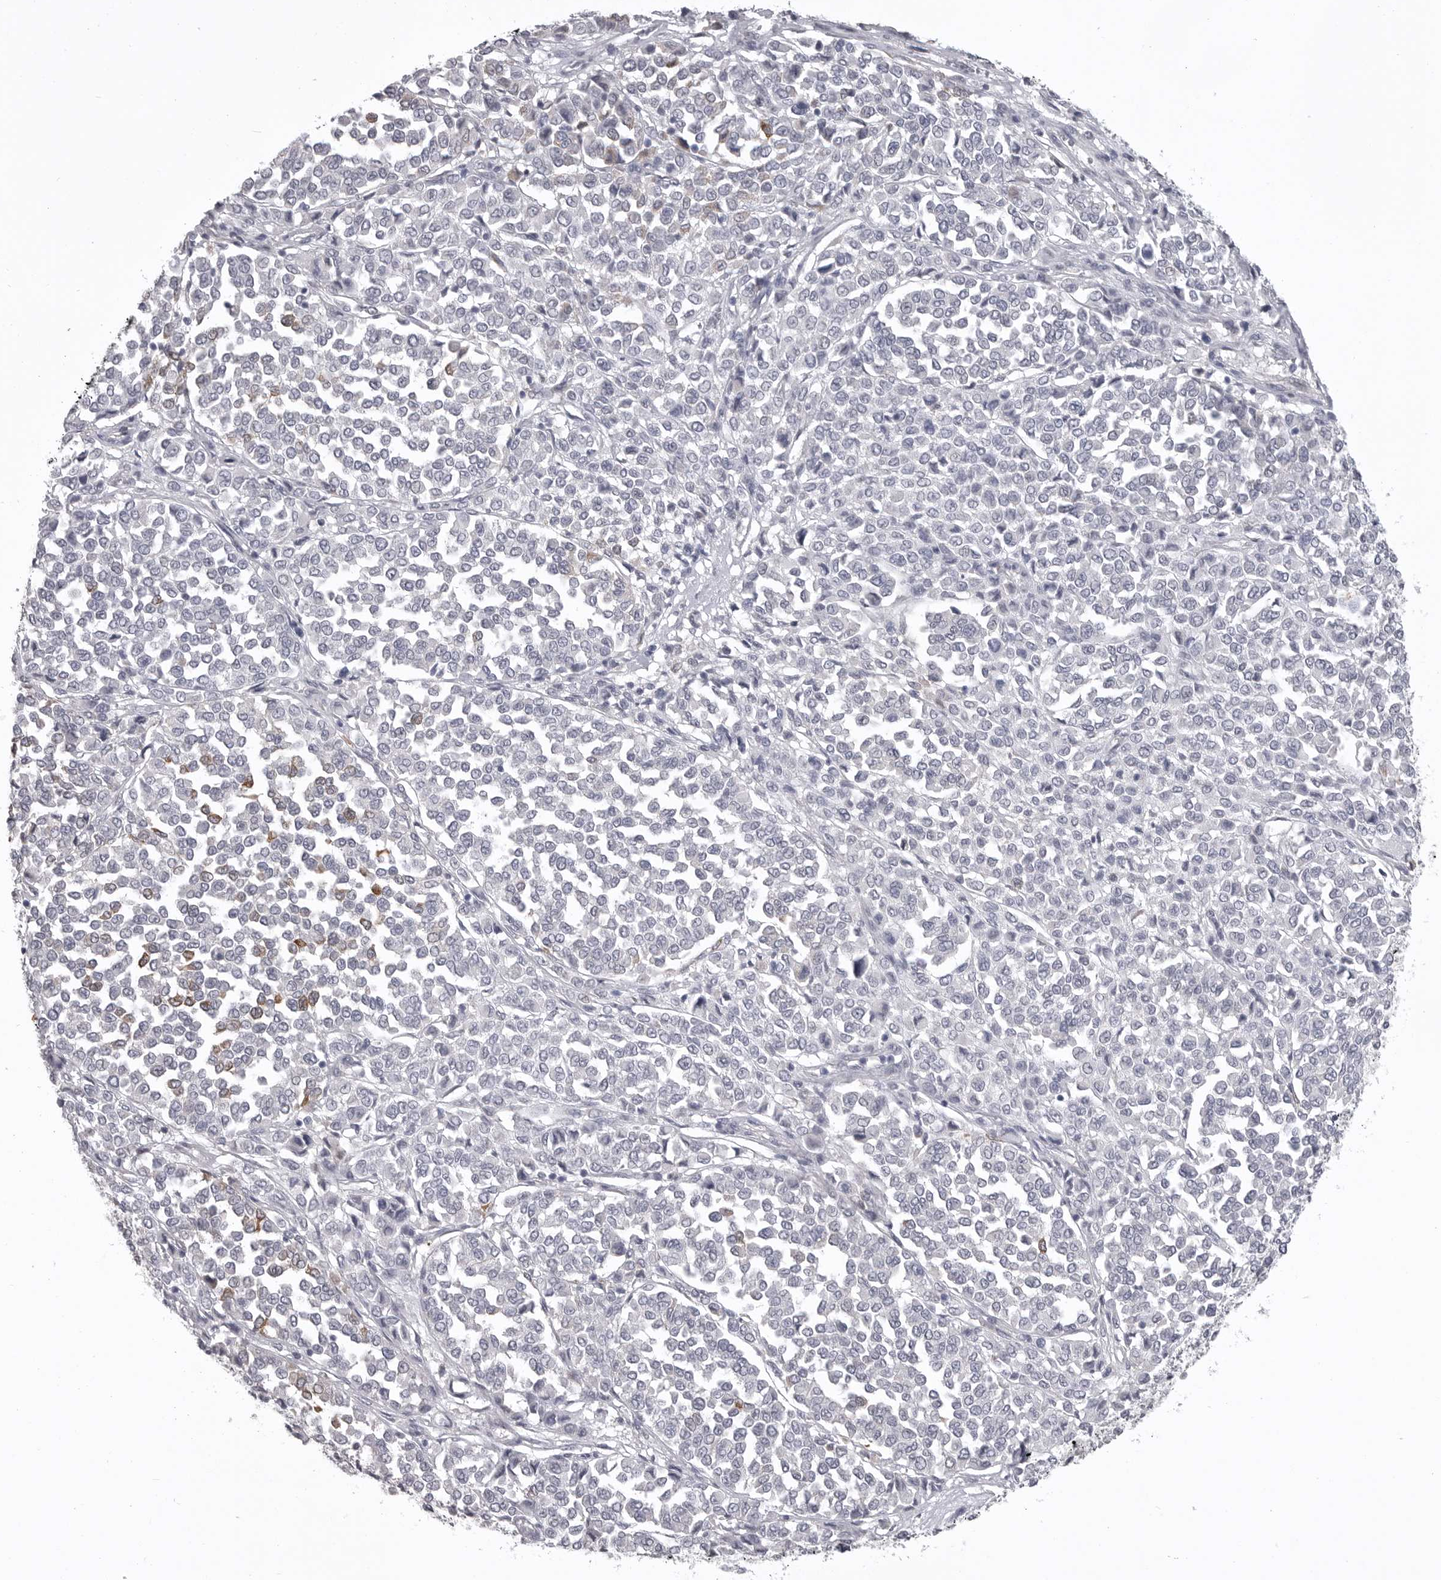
{"staining": {"intensity": "moderate", "quantity": "<25%", "location": "cytoplasmic/membranous"}, "tissue": "melanoma", "cell_type": "Tumor cells", "image_type": "cancer", "snomed": [{"axis": "morphology", "description": "Malignant melanoma, Metastatic site"}, {"axis": "topography", "description": "Pancreas"}], "caption": "Melanoma tissue exhibits moderate cytoplasmic/membranous expression in about <25% of tumor cells, visualized by immunohistochemistry.", "gene": "SERPING1", "patient": {"sex": "female", "age": 30}}